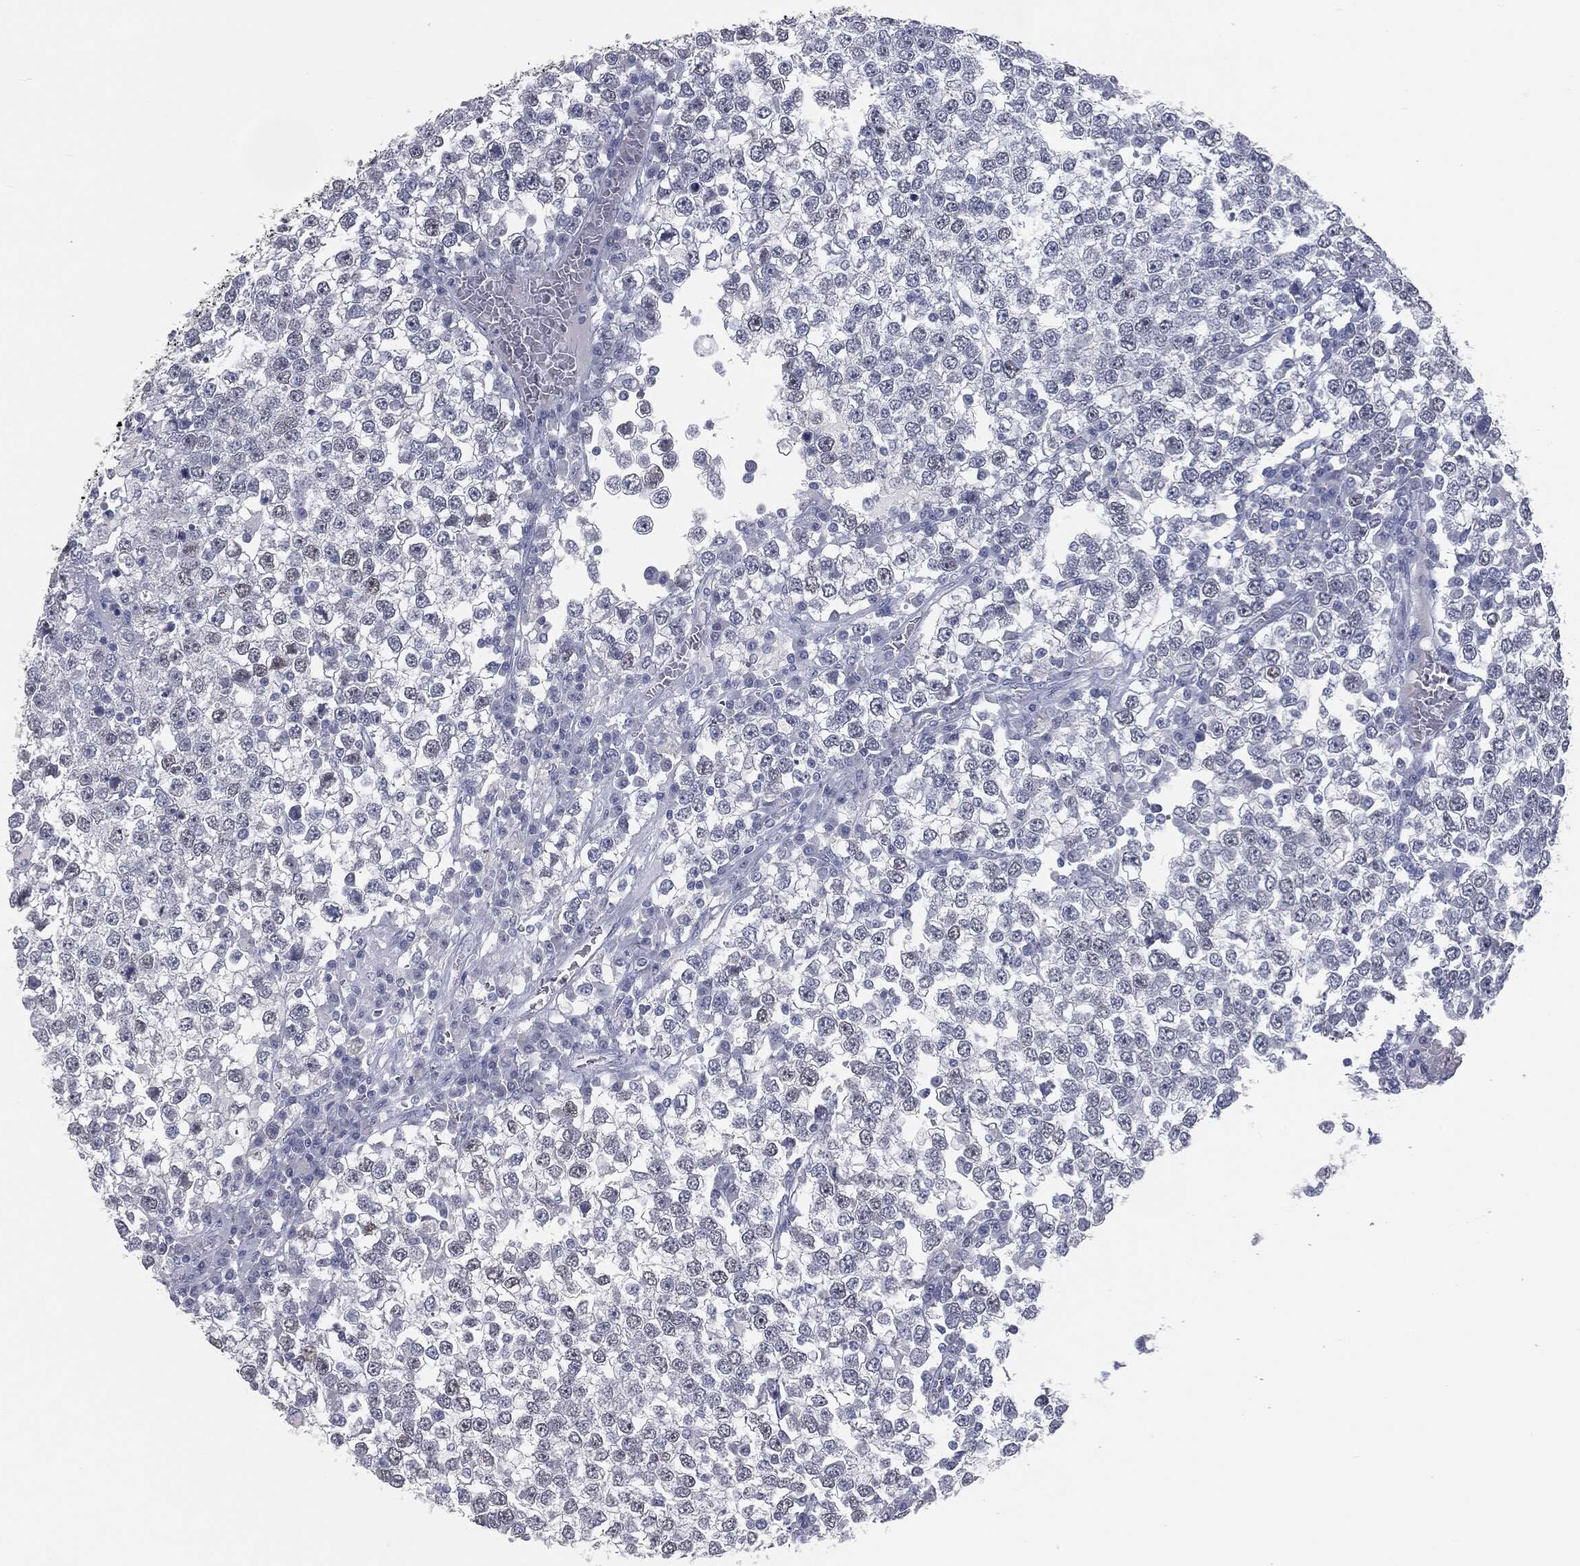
{"staining": {"intensity": "negative", "quantity": "none", "location": "none"}, "tissue": "testis cancer", "cell_type": "Tumor cells", "image_type": "cancer", "snomed": [{"axis": "morphology", "description": "Seminoma, NOS"}, {"axis": "topography", "description": "Testis"}], "caption": "Testis cancer was stained to show a protein in brown. There is no significant positivity in tumor cells. (Immunohistochemistry, brightfield microscopy, high magnification).", "gene": "PRAME", "patient": {"sex": "male", "age": 65}}